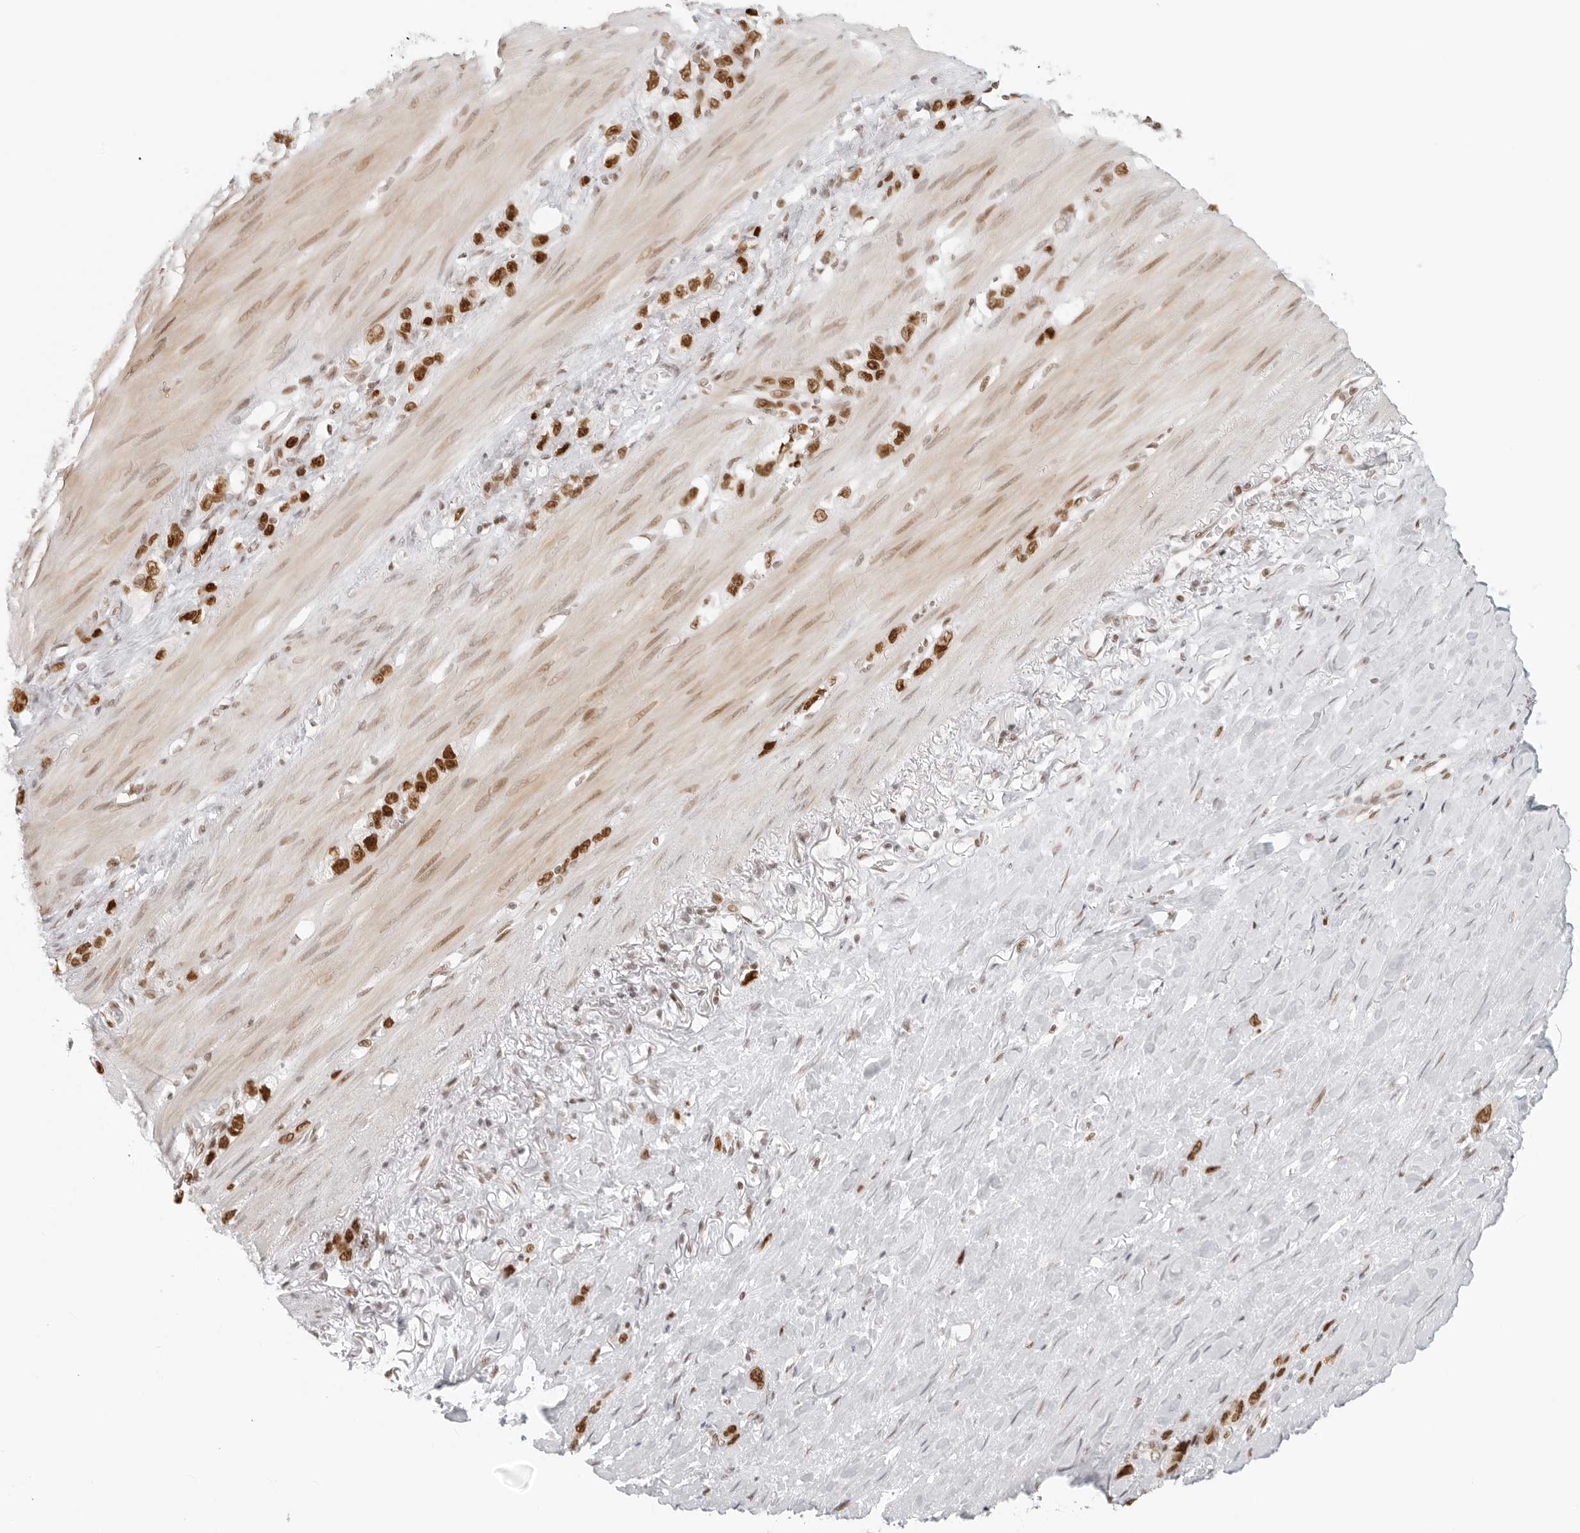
{"staining": {"intensity": "strong", "quantity": ">75%", "location": "nuclear"}, "tissue": "stomach cancer", "cell_type": "Tumor cells", "image_type": "cancer", "snomed": [{"axis": "morphology", "description": "Normal tissue, NOS"}, {"axis": "morphology", "description": "Adenocarcinoma, NOS"}, {"axis": "morphology", "description": "Adenocarcinoma, High grade"}, {"axis": "topography", "description": "Stomach, upper"}, {"axis": "topography", "description": "Stomach"}], "caption": "Stomach adenocarcinoma (high-grade) stained with DAB (3,3'-diaminobenzidine) IHC shows high levels of strong nuclear expression in approximately >75% of tumor cells.", "gene": "RCC1", "patient": {"sex": "female", "age": 65}}